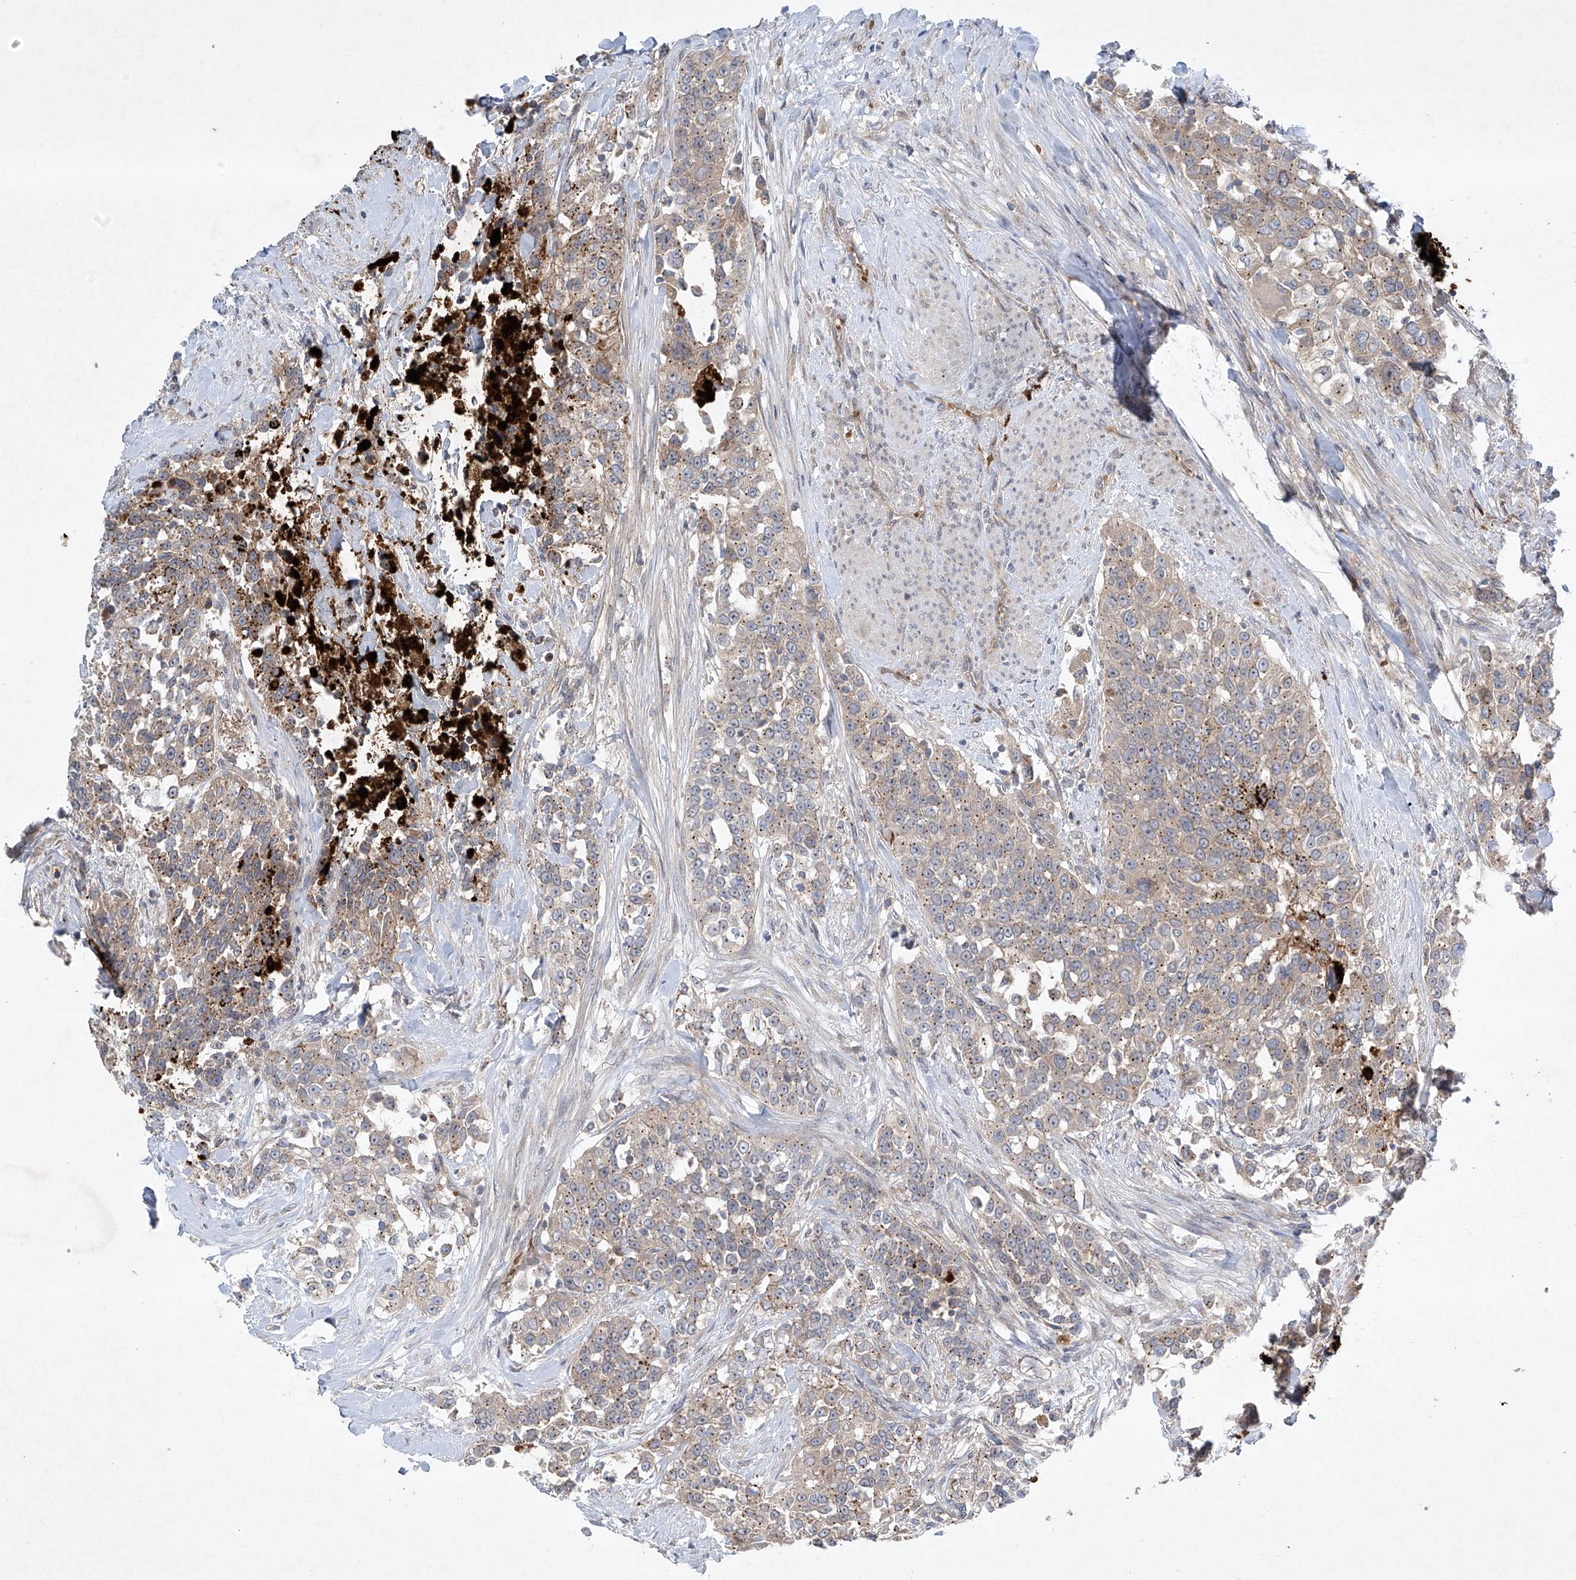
{"staining": {"intensity": "moderate", "quantity": "25%-75%", "location": "cytoplasmic/membranous"}, "tissue": "urothelial cancer", "cell_type": "Tumor cells", "image_type": "cancer", "snomed": [{"axis": "morphology", "description": "Urothelial carcinoma, High grade"}, {"axis": "topography", "description": "Urinary bladder"}], "caption": "Immunohistochemical staining of urothelial cancer reveals medium levels of moderate cytoplasmic/membranous protein staining in about 25%-75% of tumor cells.", "gene": "TJAP1", "patient": {"sex": "female", "age": 80}}